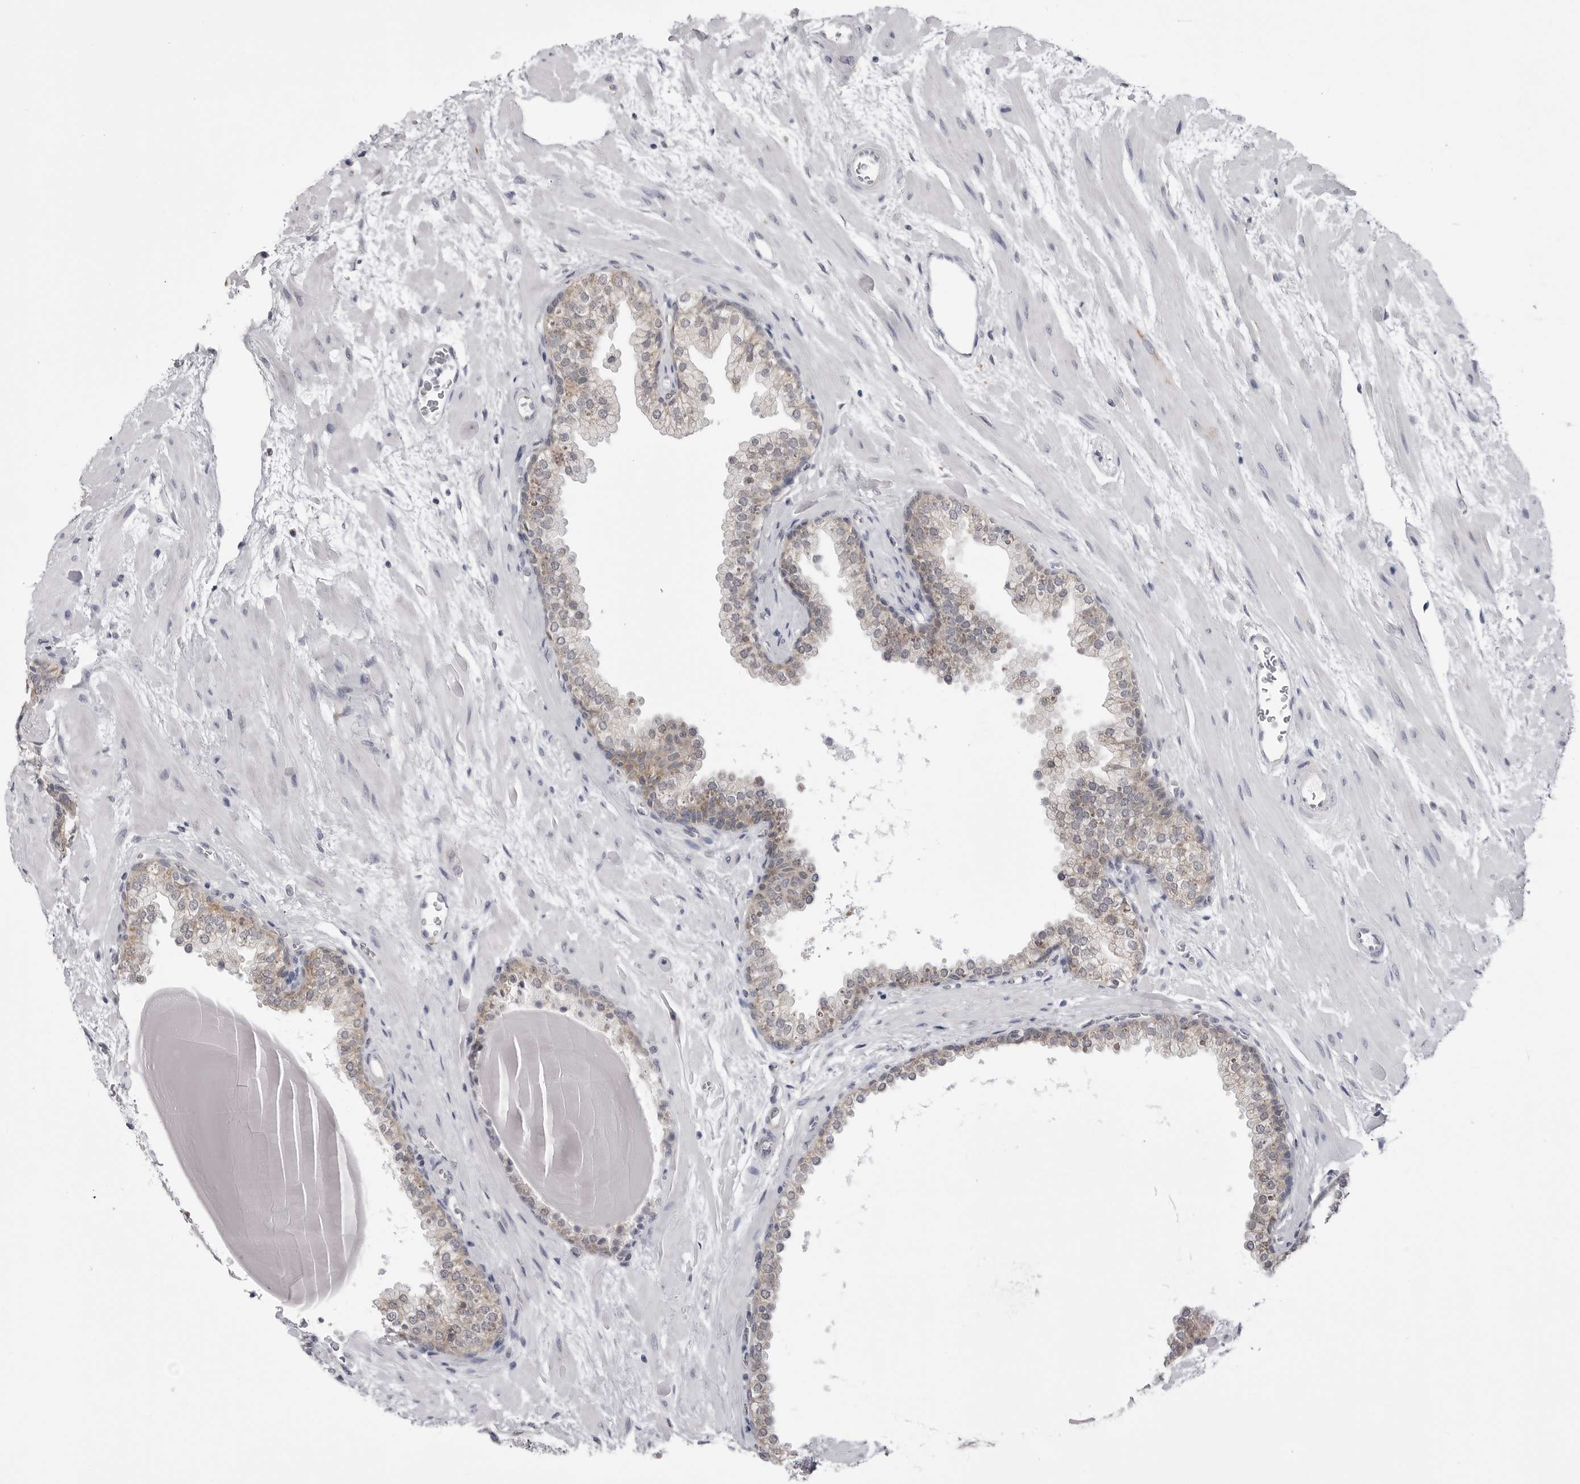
{"staining": {"intensity": "weak", "quantity": "25%-75%", "location": "cytoplasmic/membranous"}, "tissue": "prostate", "cell_type": "Glandular cells", "image_type": "normal", "snomed": [{"axis": "morphology", "description": "Normal tissue, NOS"}, {"axis": "topography", "description": "Prostate"}], "caption": "Normal prostate demonstrates weak cytoplasmic/membranous expression in approximately 25%-75% of glandular cells, visualized by immunohistochemistry. Using DAB (brown) and hematoxylin (blue) stains, captured at high magnification using brightfield microscopy.", "gene": "FH", "patient": {"sex": "male", "age": 48}}